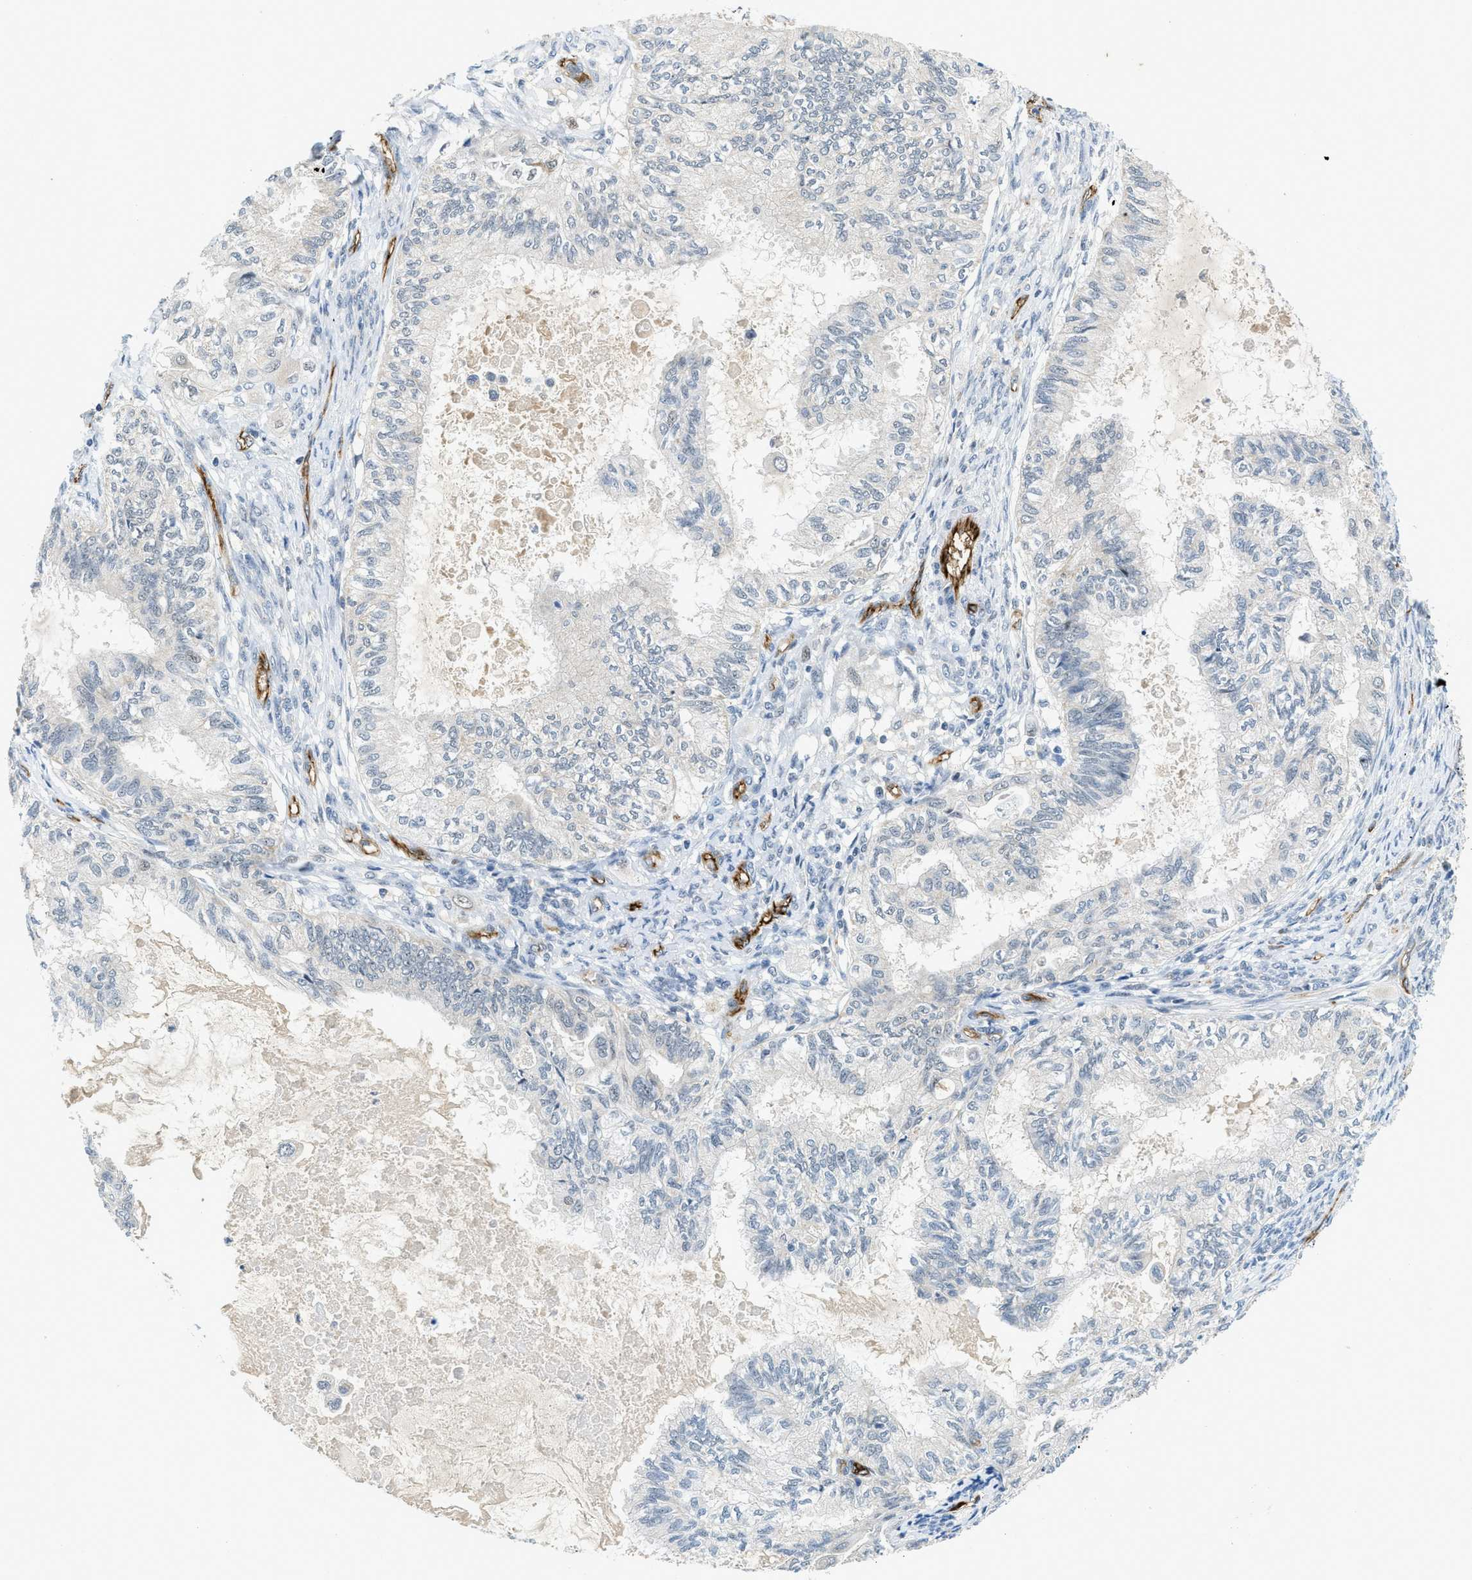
{"staining": {"intensity": "negative", "quantity": "none", "location": "none"}, "tissue": "cervical cancer", "cell_type": "Tumor cells", "image_type": "cancer", "snomed": [{"axis": "morphology", "description": "Normal tissue, NOS"}, {"axis": "morphology", "description": "Adenocarcinoma, NOS"}, {"axis": "topography", "description": "Cervix"}, {"axis": "topography", "description": "Endometrium"}], "caption": "IHC micrograph of human cervical cancer stained for a protein (brown), which displays no positivity in tumor cells.", "gene": "SLCO2A1", "patient": {"sex": "female", "age": 86}}